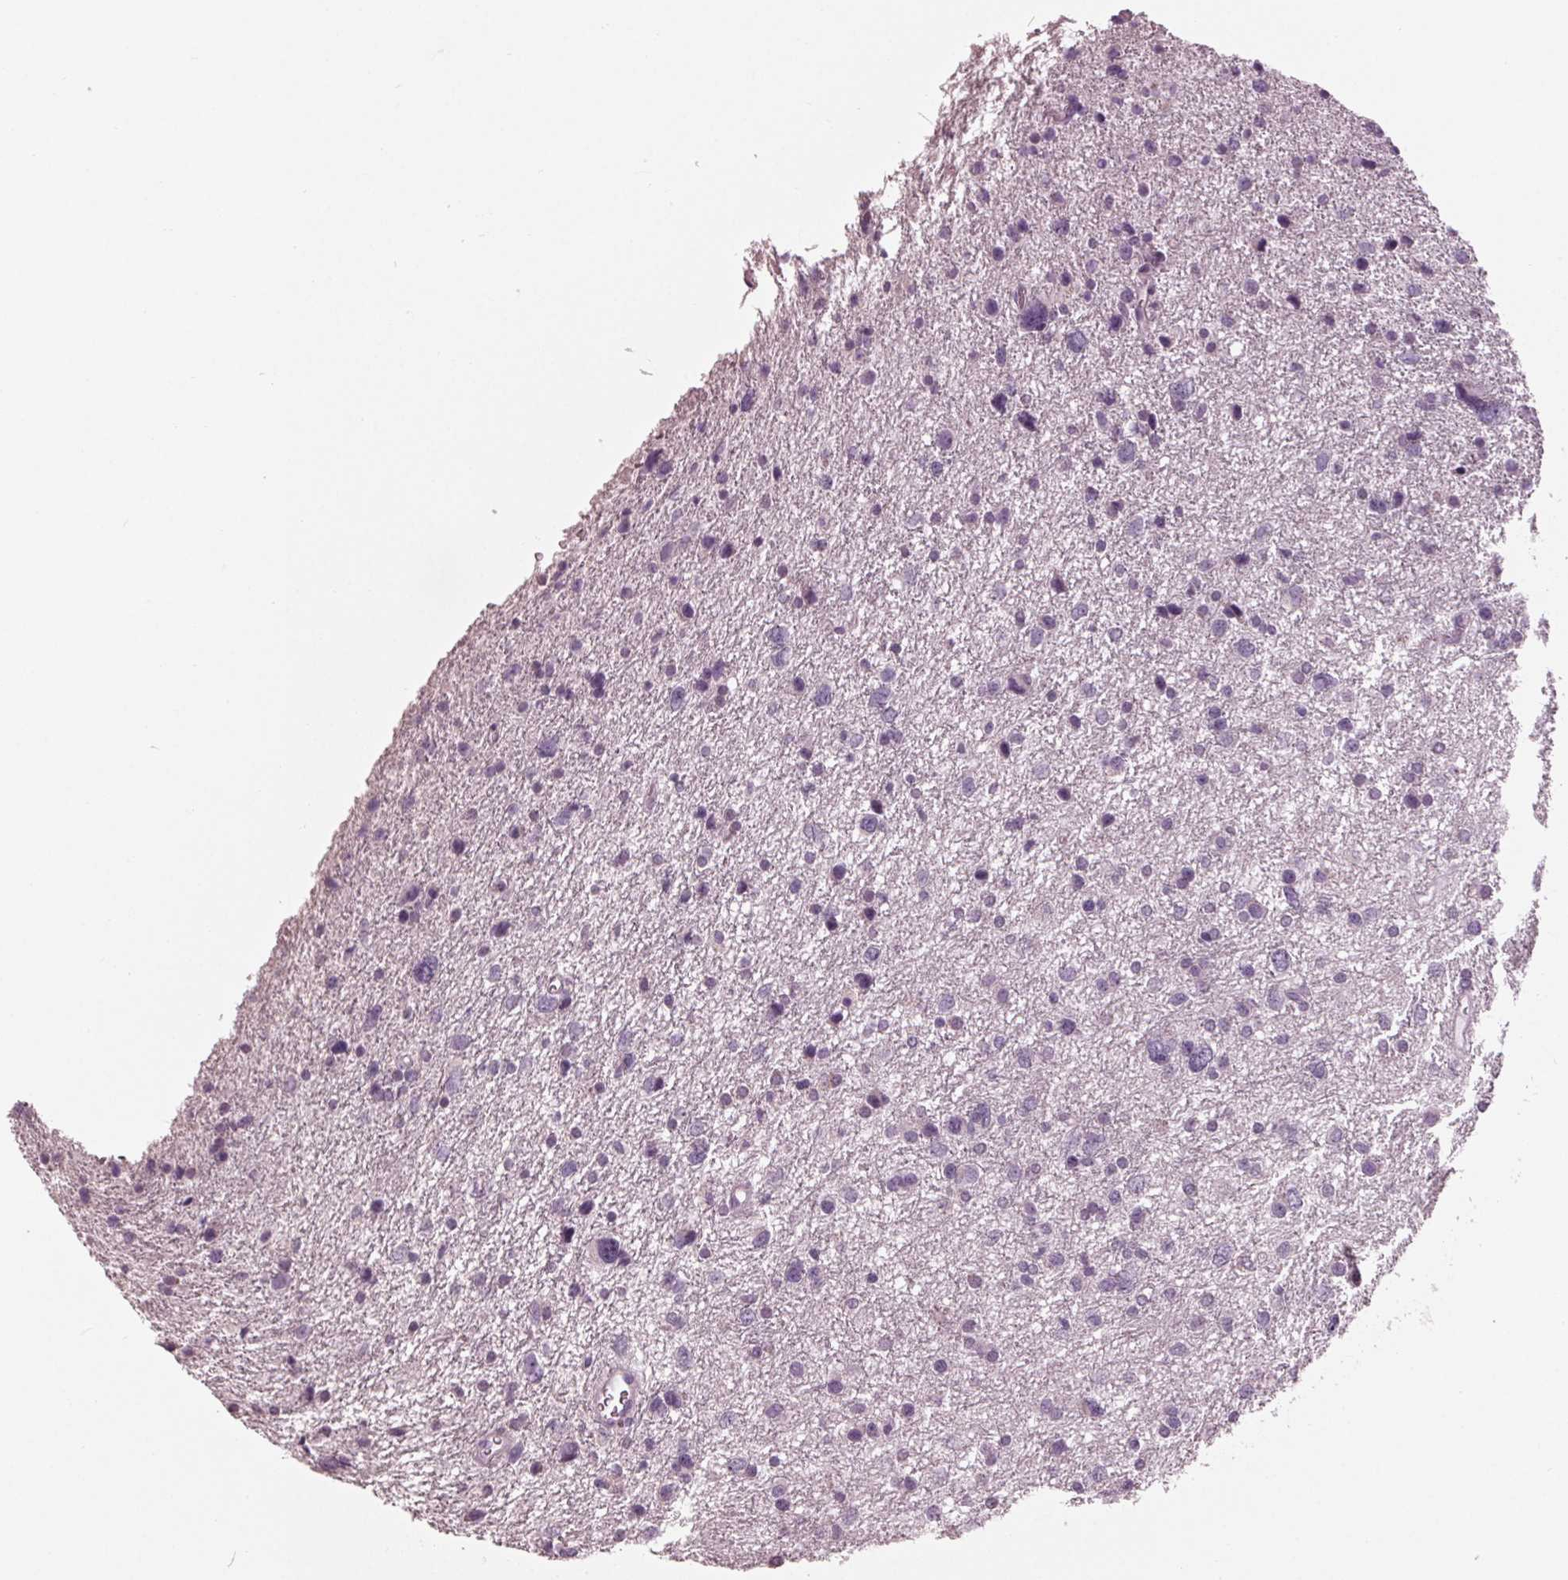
{"staining": {"intensity": "negative", "quantity": "none", "location": "none"}, "tissue": "glioma", "cell_type": "Tumor cells", "image_type": "cancer", "snomed": [{"axis": "morphology", "description": "Glioma, malignant, Low grade"}, {"axis": "topography", "description": "Brain"}], "caption": "Glioma was stained to show a protein in brown. There is no significant expression in tumor cells.", "gene": "TNNC2", "patient": {"sex": "female", "age": 55}}